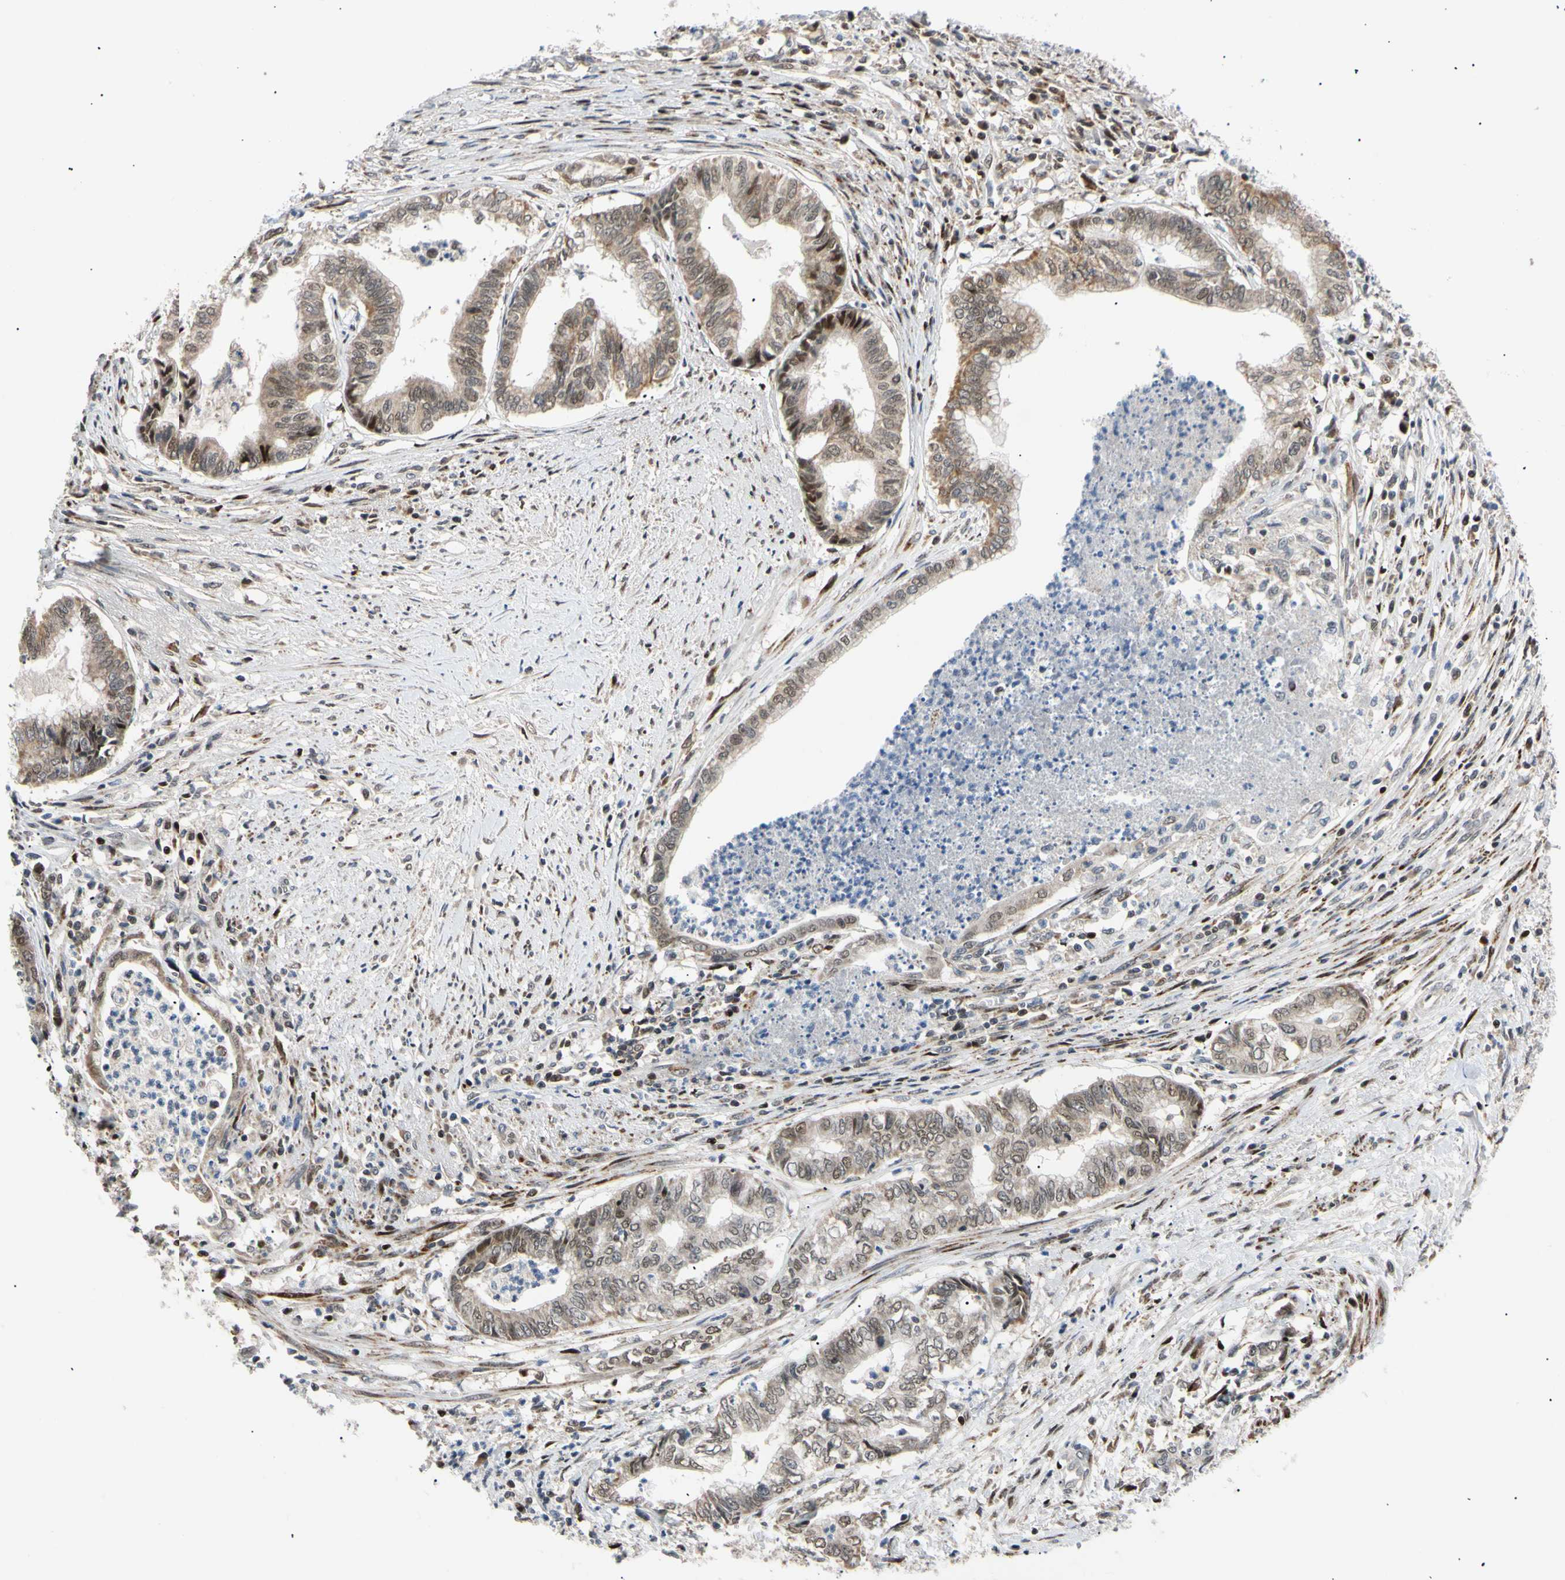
{"staining": {"intensity": "strong", "quantity": "<25%", "location": "nuclear"}, "tissue": "endometrial cancer", "cell_type": "Tumor cells", "image_type": "cancer", "snomed": [{"axis": "morphology", "description": "Necrosis, NOS"}, {"axis": "morphology", "description": "Adenocarcinoma, NOS"}, {"axis": "topography", "description": "Endometrium"}], "caption": "Endometrial adenocarcinoma tissue shows strong nuclear expression in about <25% of tumor cells, visualized by immunohistochemistry.", "gene": "E2F1", "patient": {"sex": "female", "age": 79}}